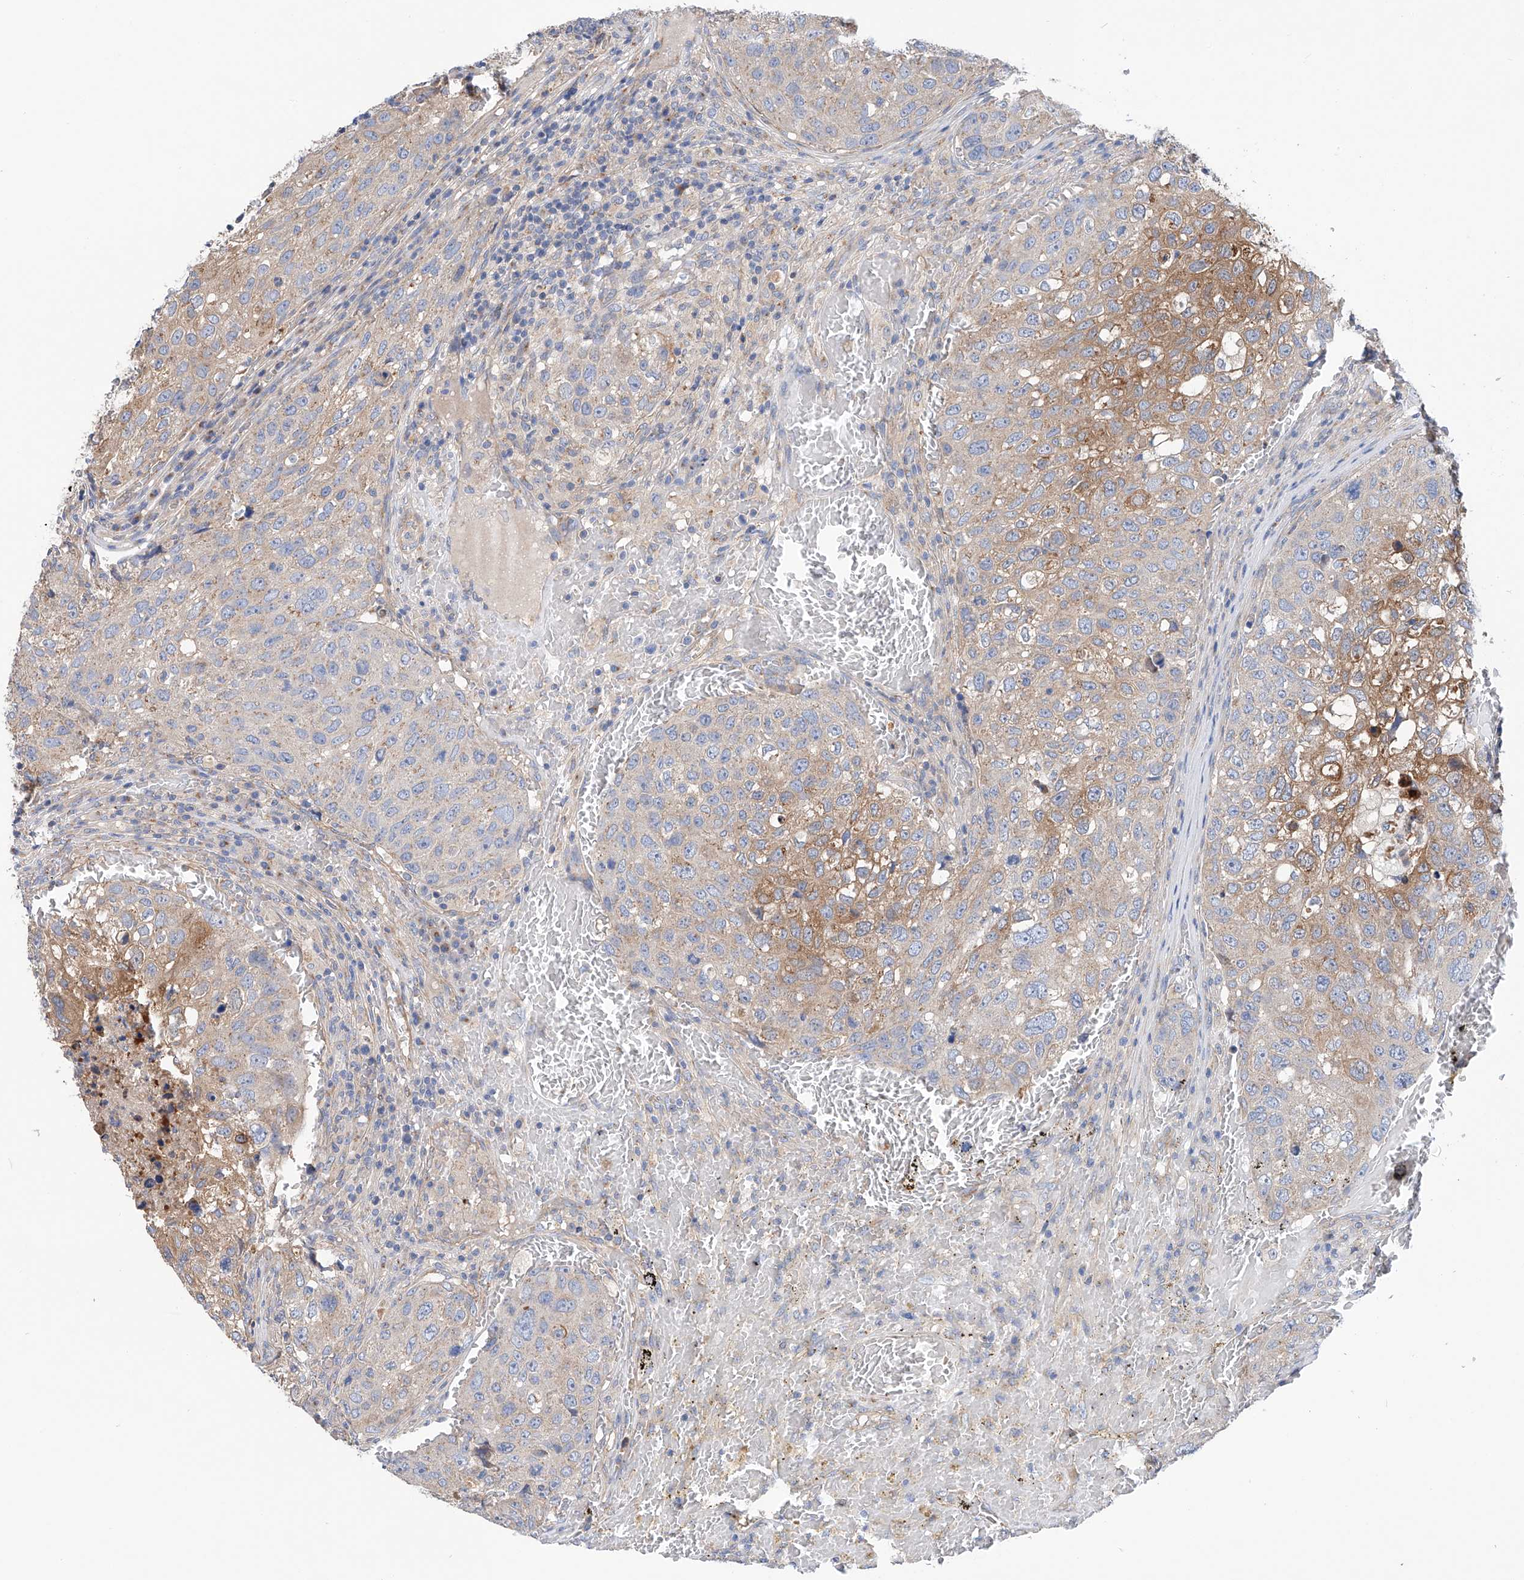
{"staining": {"intensity": "moderate", "quantity": "<25%", "location": "cytoplasmic/membranous"}, "tissue": "urothelial cancer", "cell_type": "Tumor cells", "image_type": "cancer", "snomed": [{"axis": "morphology", "description": "Urothelial carcinoma, High grade"}, {"axis": "topography", "description": "Lymph node"}, {"axis": "topography", "description": "Urinary bladder"}], "caption": "Immunohistochemical staining of urothelial carcinoma (high-grade) displays low levels of moderate cytoplasmic/membranous protein staining in approximately <25% of tumor cells.", "gene": "SLC22A7", "patient": {"sex": "male", "age": 51}}